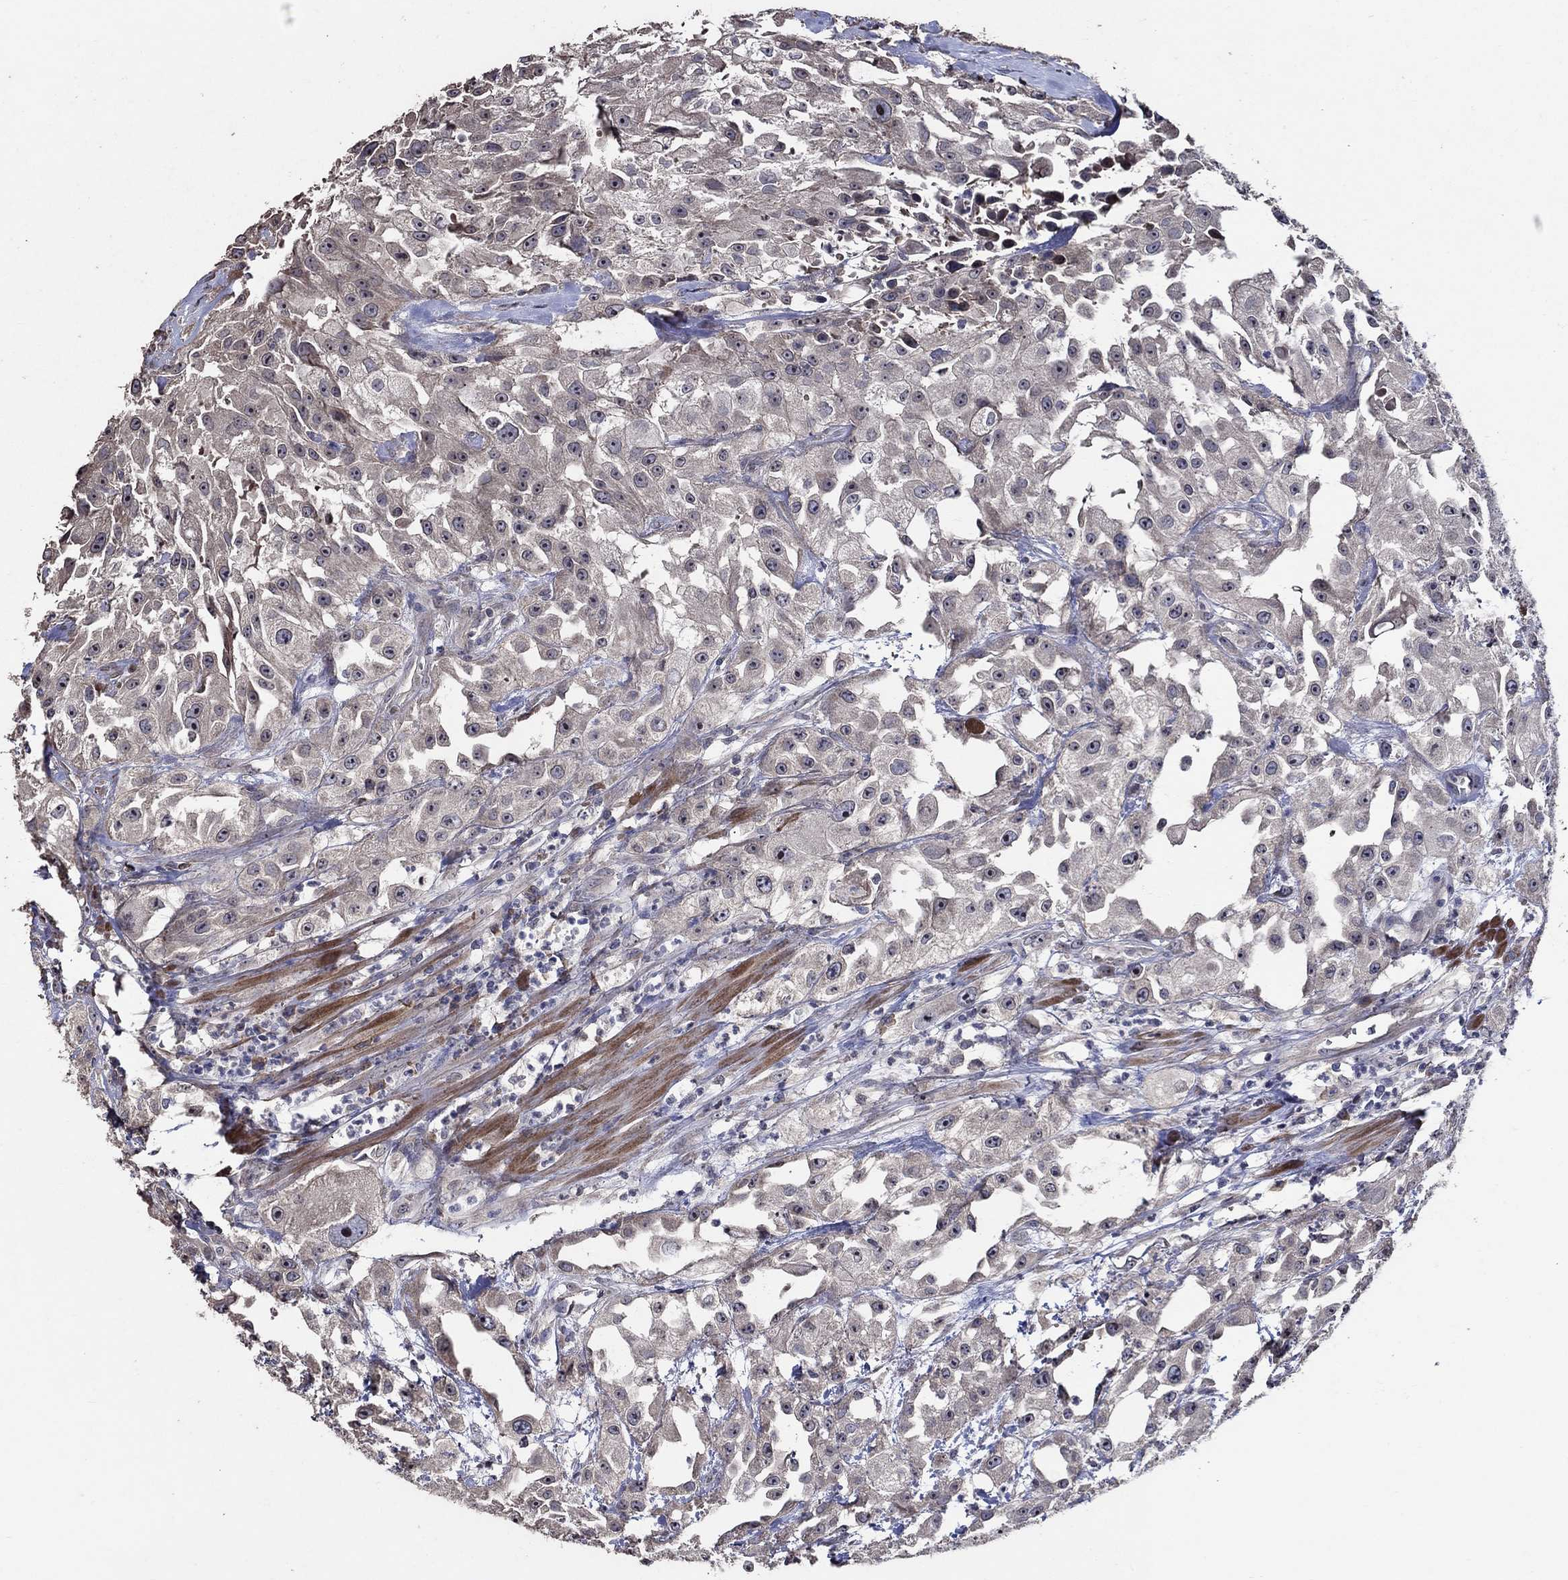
{"staining": {"intensity": "weak", "quantity": "<25%", "location": "cytoplasmic/membranous"}, "tissue": "urothelial cancer", "cell_type": "Tumor cells", "image_type": "cancer", "snomed": [{"axis": "morphology", "description": "Urothelial carcinoma, High grade"}, {"axis": "topography", "description": "Urinary bladder"}], "caption": "Immunohistochemistry photomicrograph of urothelial carcinoma (high-grade) stained for a protein (brown), which displays no positivity in tumor cells. (DAB immunohistochemistry, high magnification).", "gene": "HAP1", "patient": {"sex": "male", "age": 79}}